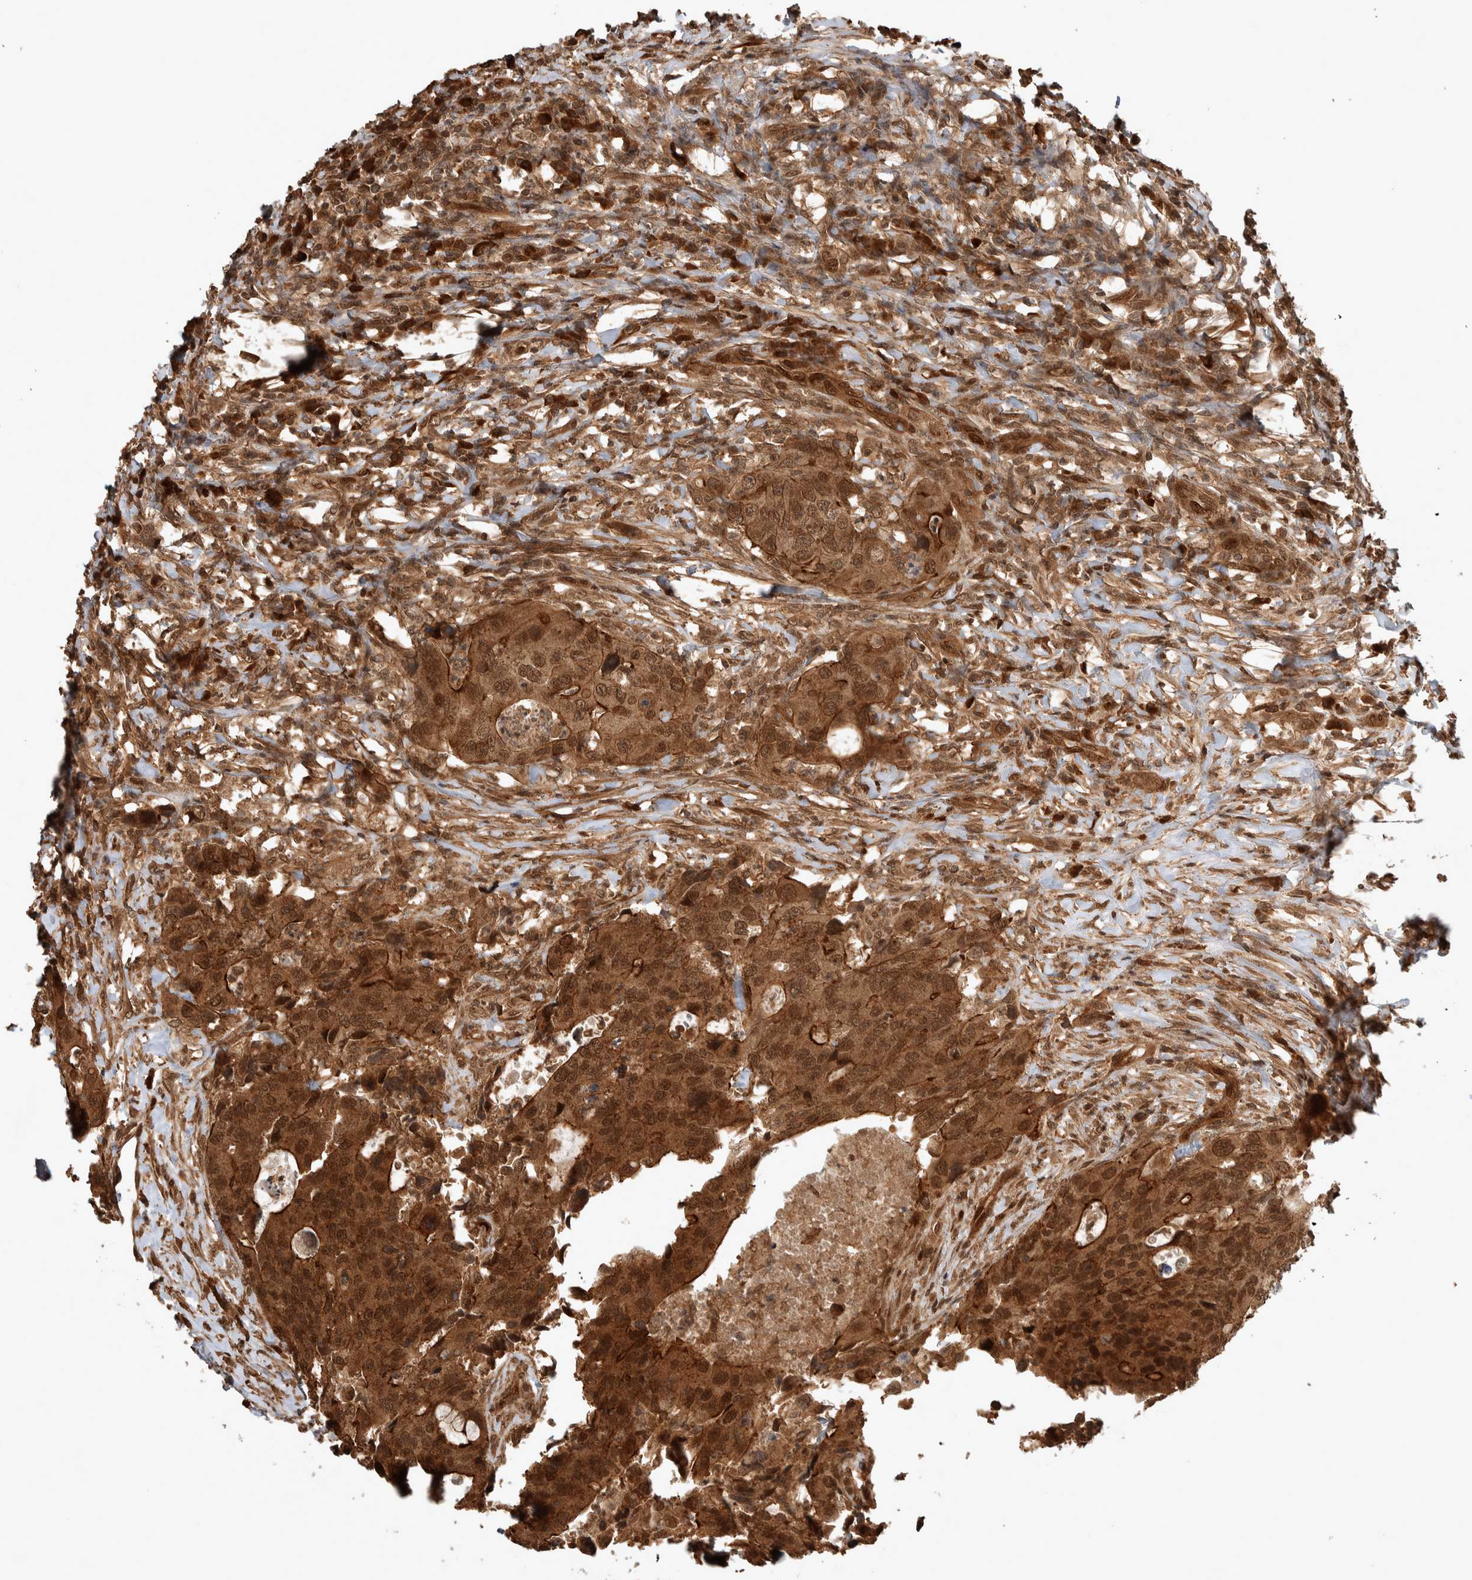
{"staining": {"intensity": "moderate", "quantity": ">75%", "location": "cytoplasmic/membranous,nuclear"}, "tissue": "colorectal cancer", "cell_type": "Tumor cells", "image_type": "cancer", "snomed": [{"axis": "morphology", "description": "Adenocarcinoma, NOS"}, {"axis": "topography", "description": "Colon"}], "caption": "Adenocarcinoma (colorectal) stained with immunohistochemistry (IHC) demonstrates moderate cytoplasmic/membranous and nuclear positivity in approximately >75% of tumor cells. The staining was performed using DAB, with brown indicating positive protein expression. Nuclei are stained blue with hematoxylin.", "gene": "CNTROB", "patient": {"sex": "male", "age": 71}}